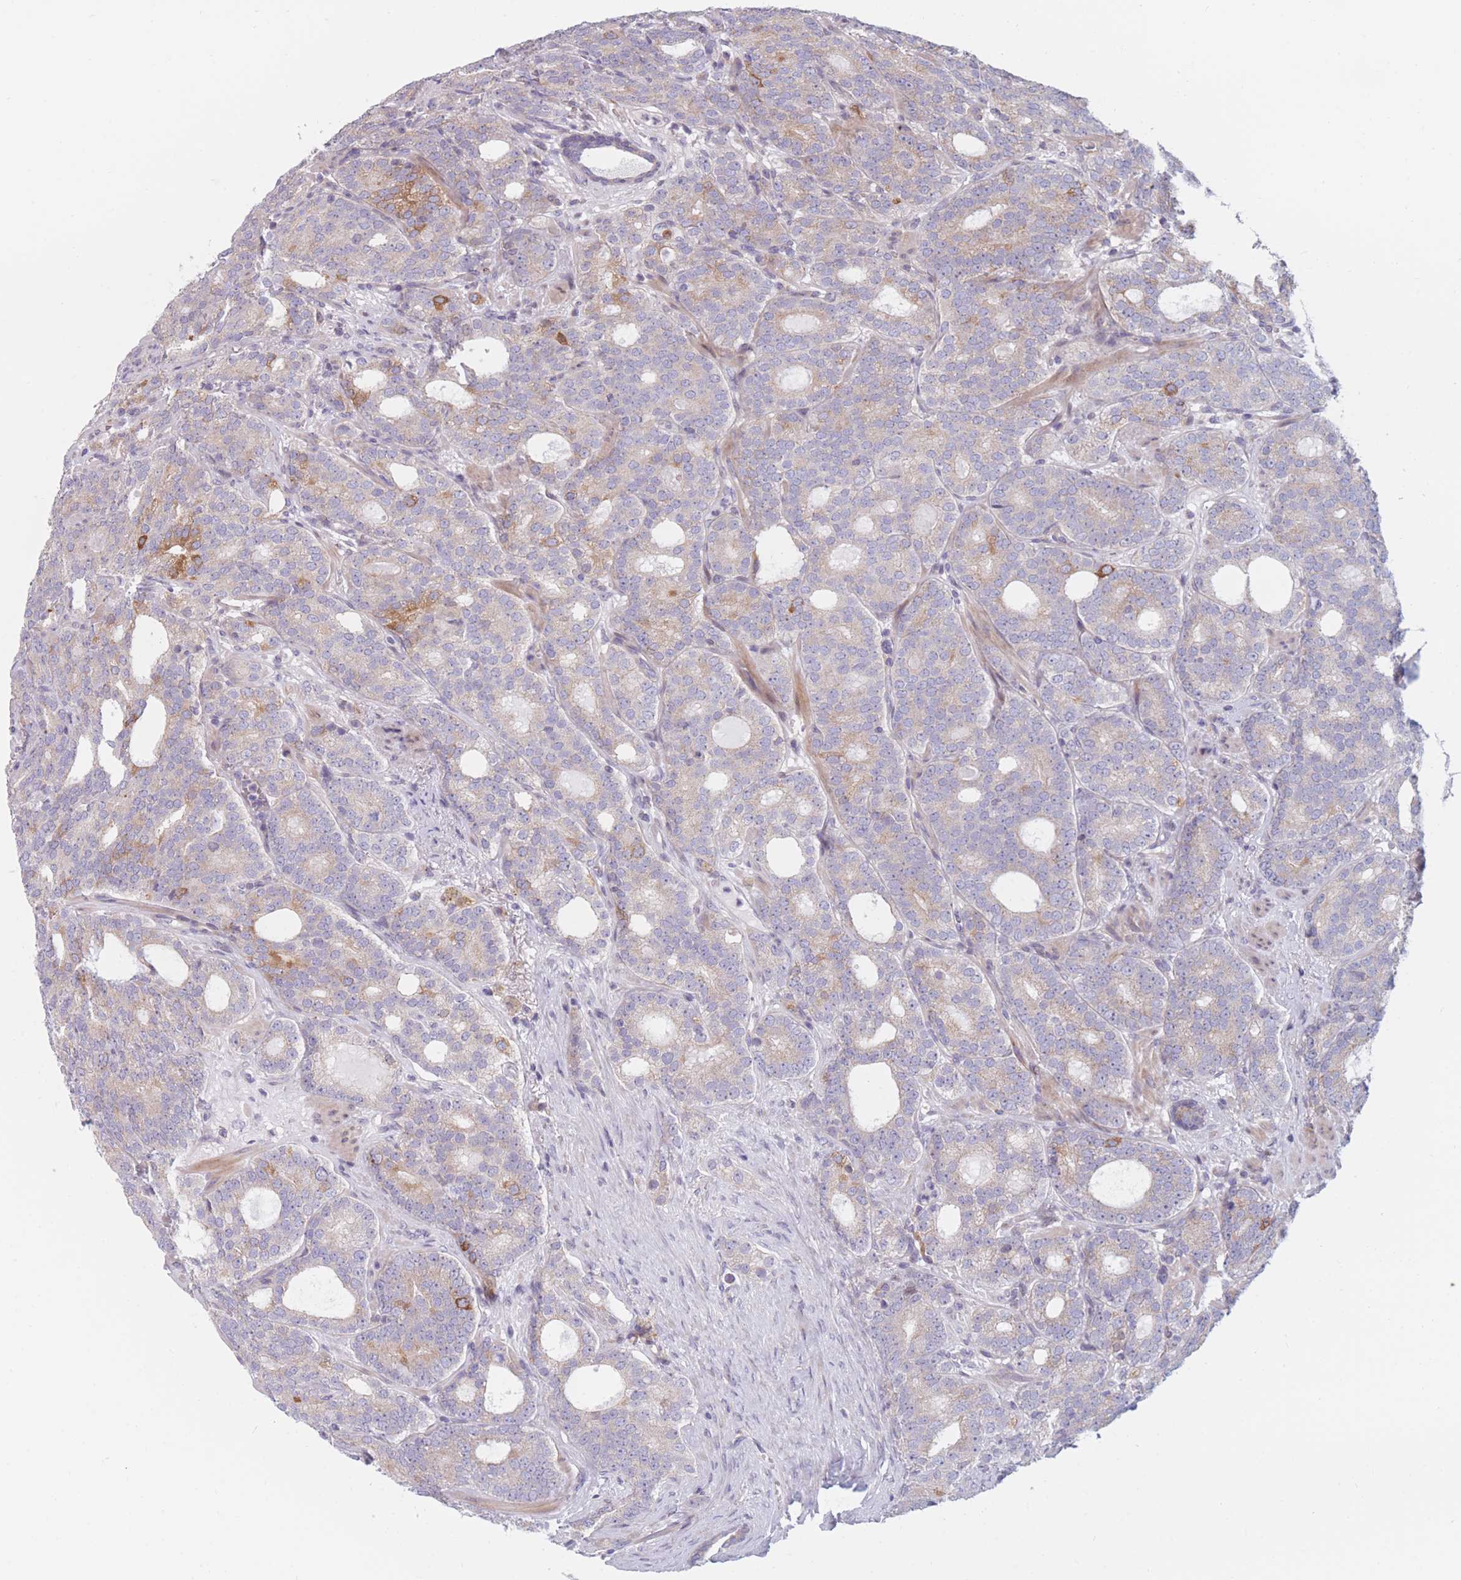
{"staining": {"intensity": "weak", "quantity": "<25%", "location": "cytoplasmic/membranous"}, "tissue": "prostate cancer", "cell_type": "Tumor cells", "image_type": "cancer", "snomed": [{"axis": "morphology", "description": "Adenocarcinoma, High grade"}, {"axis": "topography", "description": "Prostate"}], "caption": "This is a image of immunohistochemistry (IHC) staining of prostate cancer (adenocarcinoma (high-grade)), which shows no expression in tumor cells.", "gene": "PDE4A", "patient": {"sex": "male", "age": 64}}